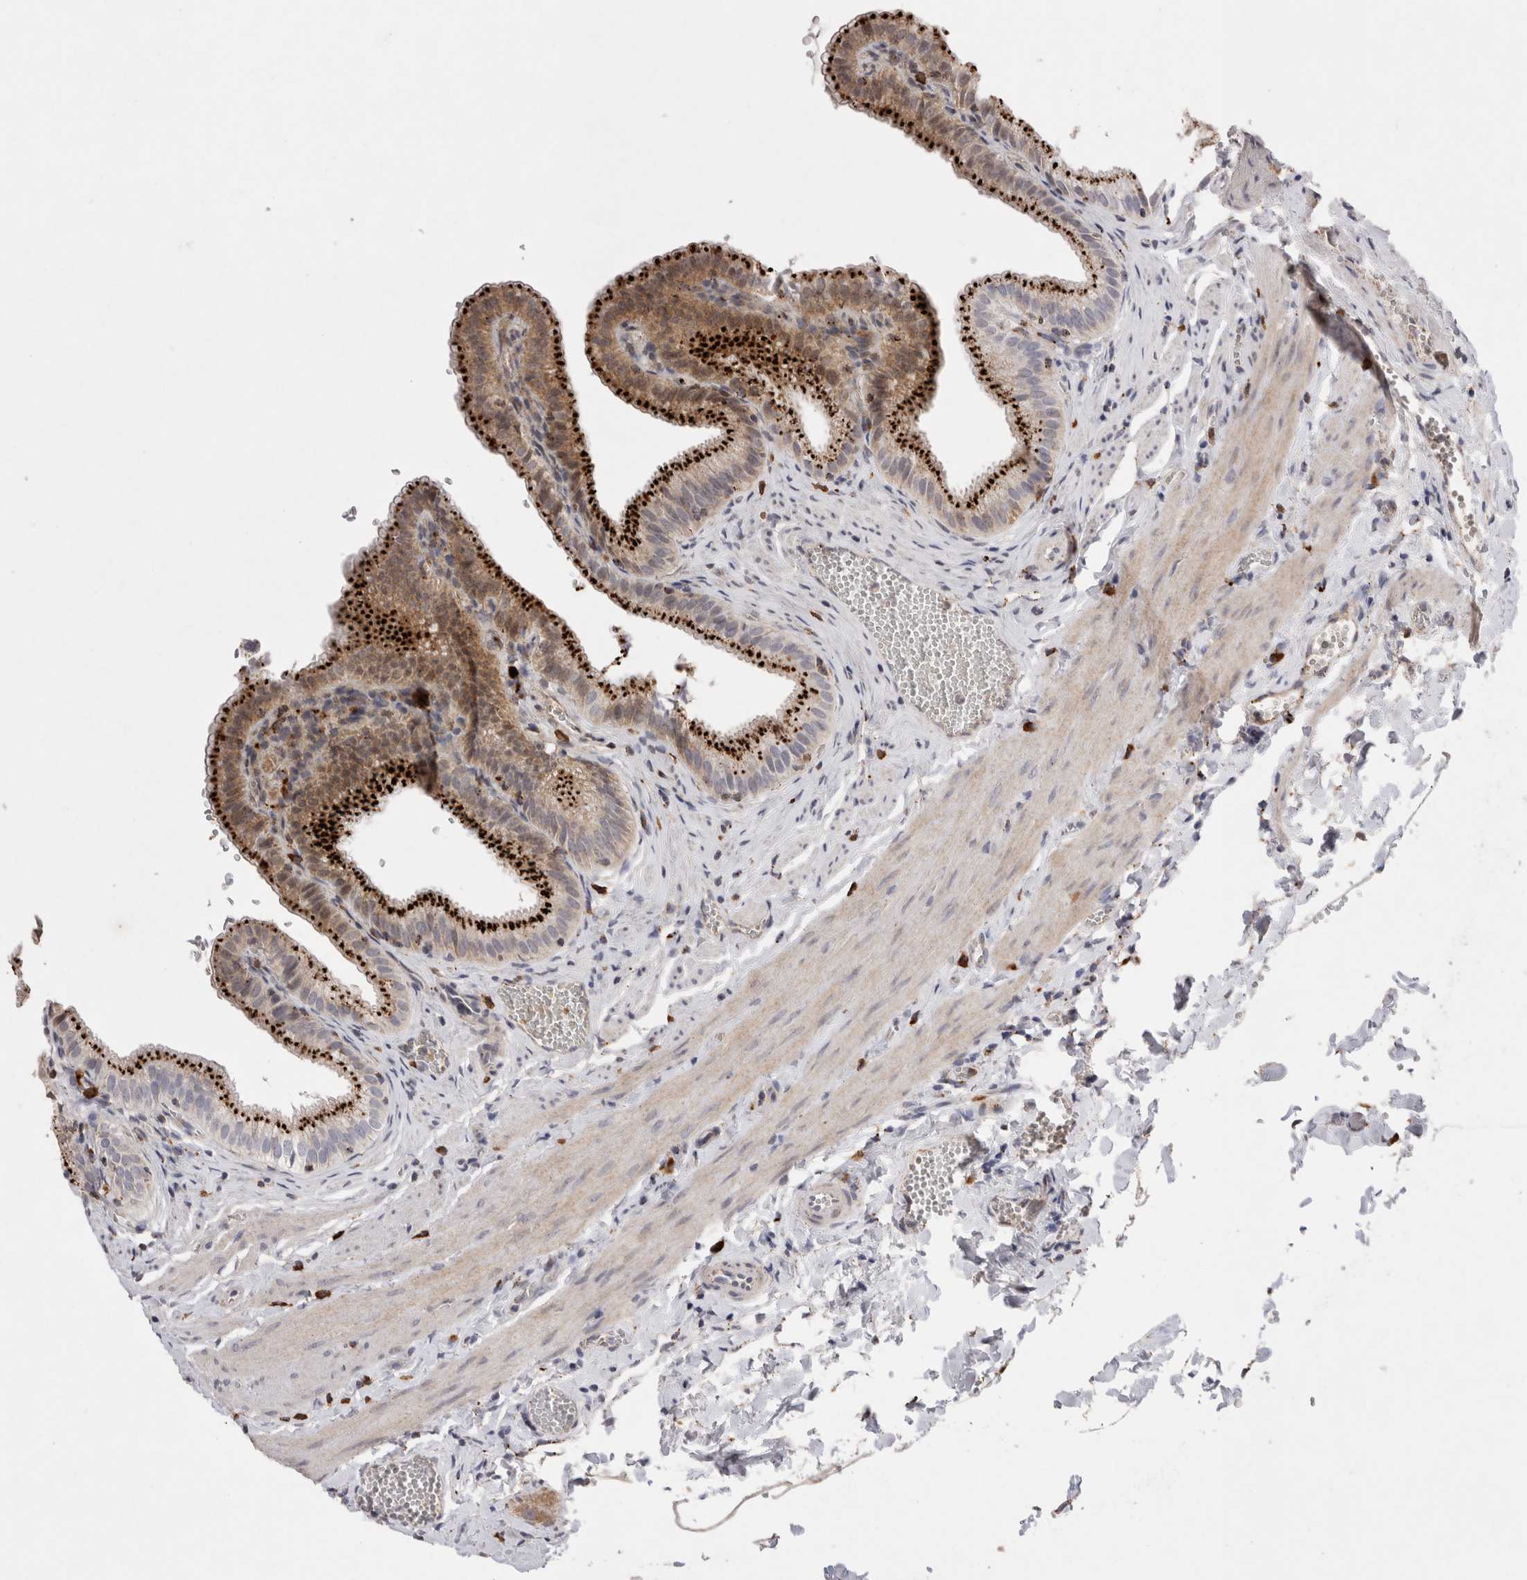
{"staining": {"intensity": "strong", "quantity": ">75%", "location": "cytoplasmic/membranous"}, "tissue": "gallbladder", "cell_type": "Glandular cells", "image_type": "normal", "snomed": [{"axis": "morphology", "description": "Normal tissue, NOS"}, {"axis": "topography", "description": "Gallbladder"}], "caption": "Gallbladder stained with DAB (3,3'-diaminobenzidine) IHC demonstrates high levels of strong cytoplasmic/membranous expression in about >75% of glandular cells.", "gene": "CTSA", "patient": {"sex": "male", "age": 38}}